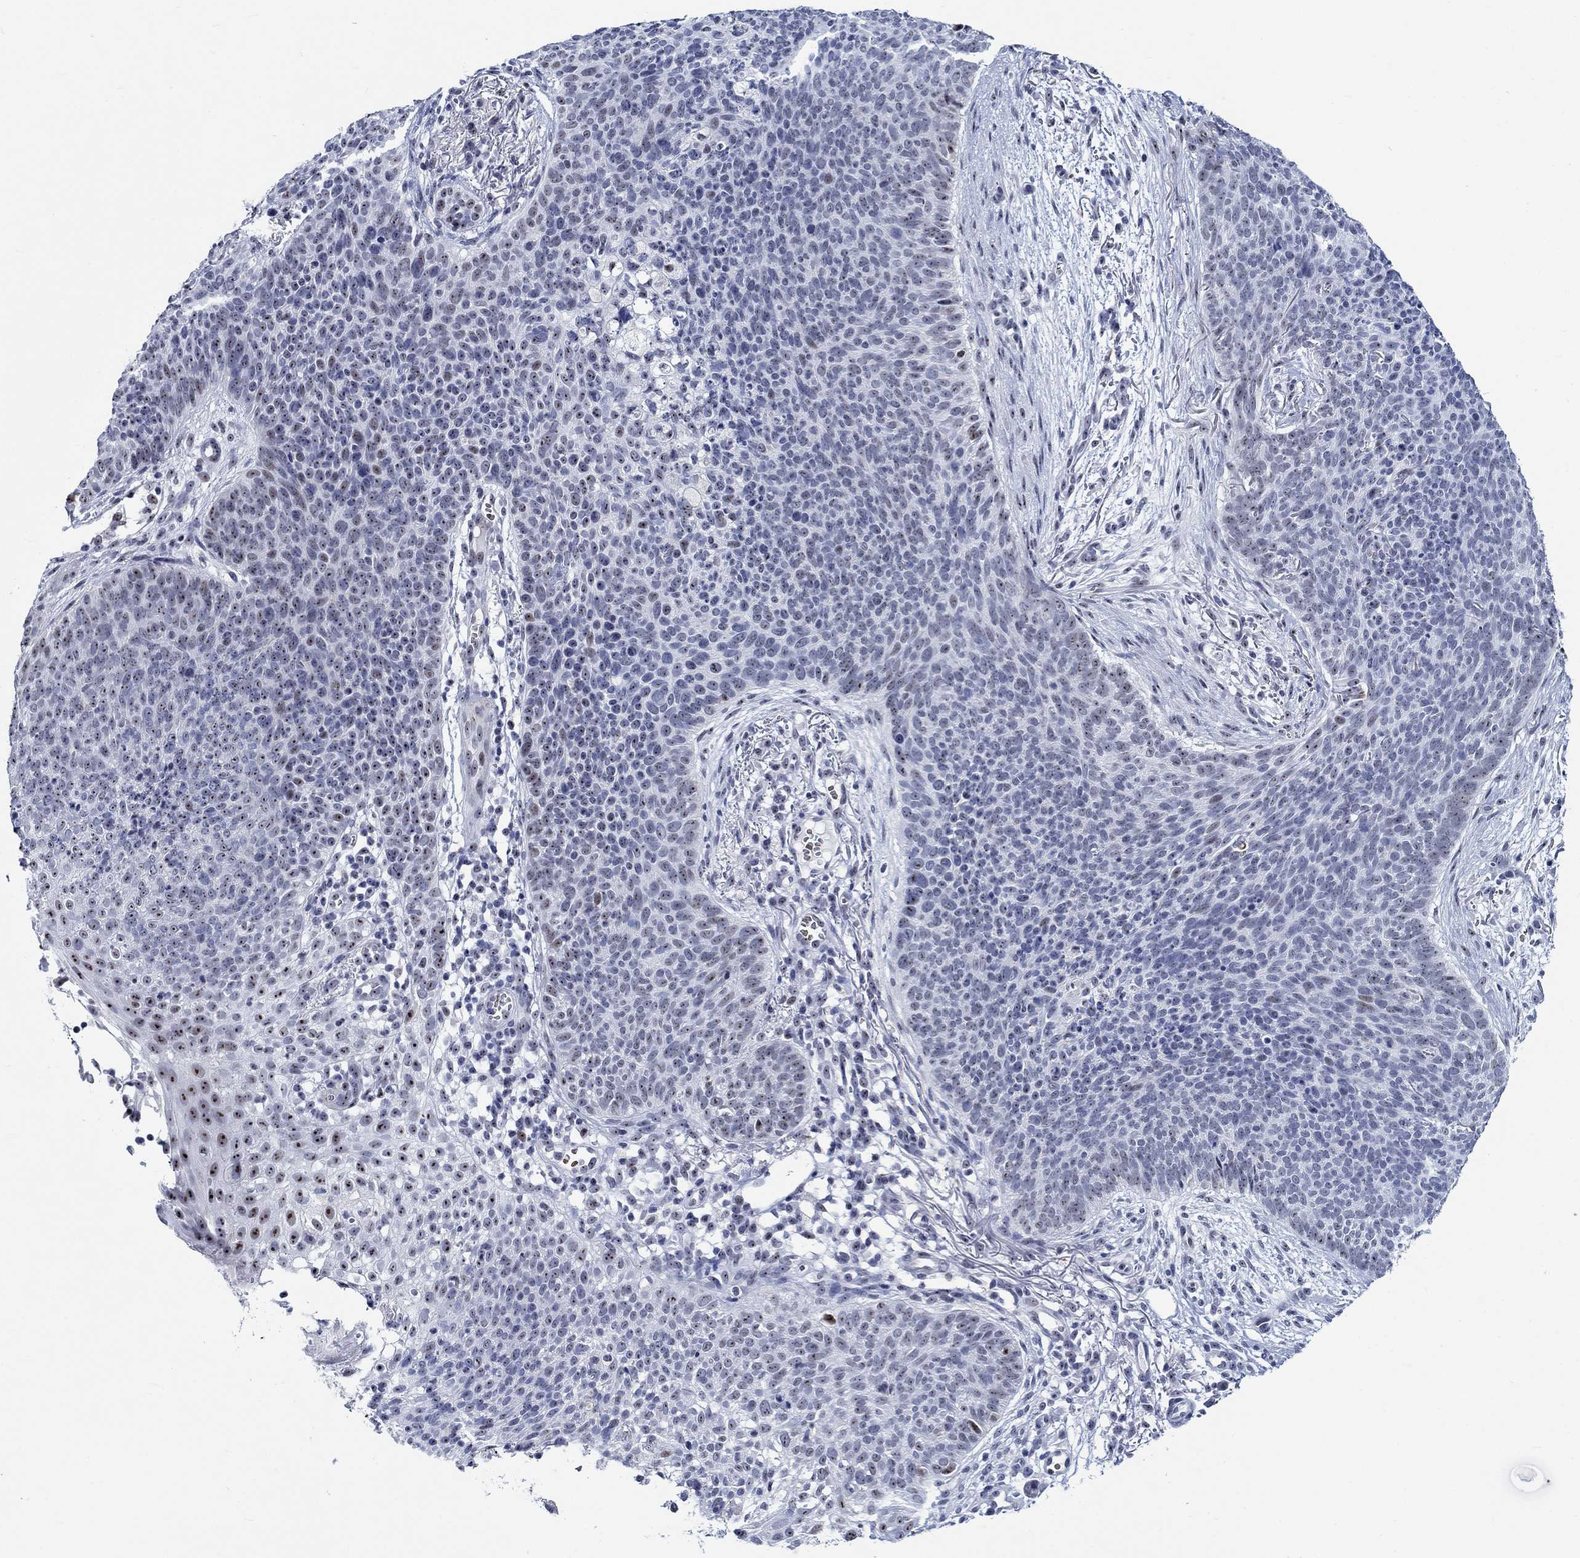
{"staining": {"intensity": "strong", "quantity": "25%-75%", "location": "nuclear"}, "tissue": "skin cancer", "cell_type": "Tumor cells", "image_type": "cancer", "snomed": [{"axis": "morphology", "description": "Basal cell carcinoma"}, {"axis": "topography", "description": "Skin"}], "caption": "Strong nuclear staining for a protein is appreciated in about 25%-75% of tumor cells of skin basal cell carcinoma using immunohistochemistry.", "gene": "ZNF446", "patient": {"sex": "male", "age": 64}}